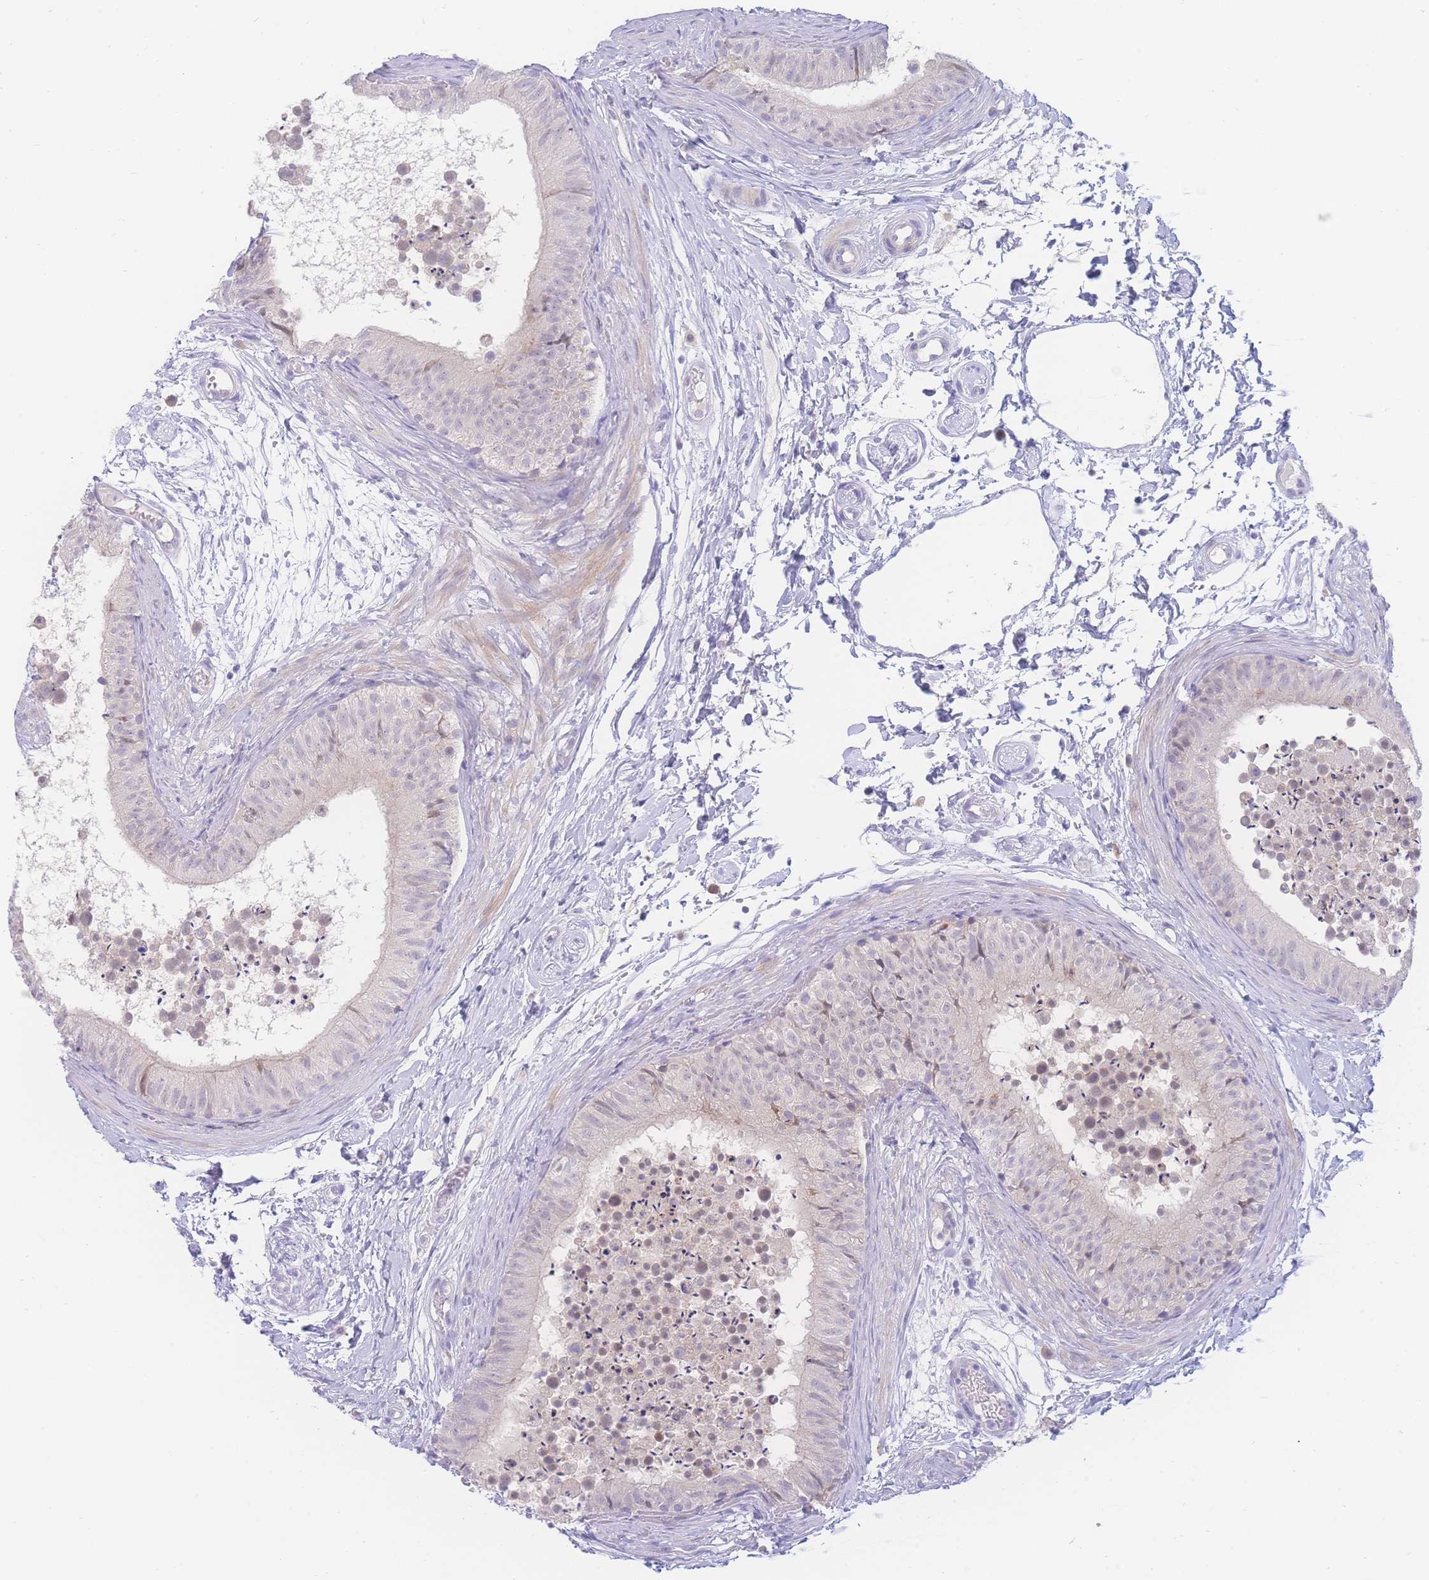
{"staining": {"intensity": "weak", "quantity": "<25%", "location": "cytoplasmic/membranous"}, "tissue": "epididymis", "cell_type": "Glandular cells", "image_type": "normal", "snomed": [{"axis": "morphology", "description": "Normal tissue, NOS"}, {"axis": "topography", "description": "Epididymis"}], "caption": "Glandular cells are negative for protein expression in benign human epididymis. (DAB (3,3'-diaminobenzidine) IHC visualized using brightfield microscopy, high magnification).", "gene": "PRSS22", "patient": {"sex": "male", "age": 15}}